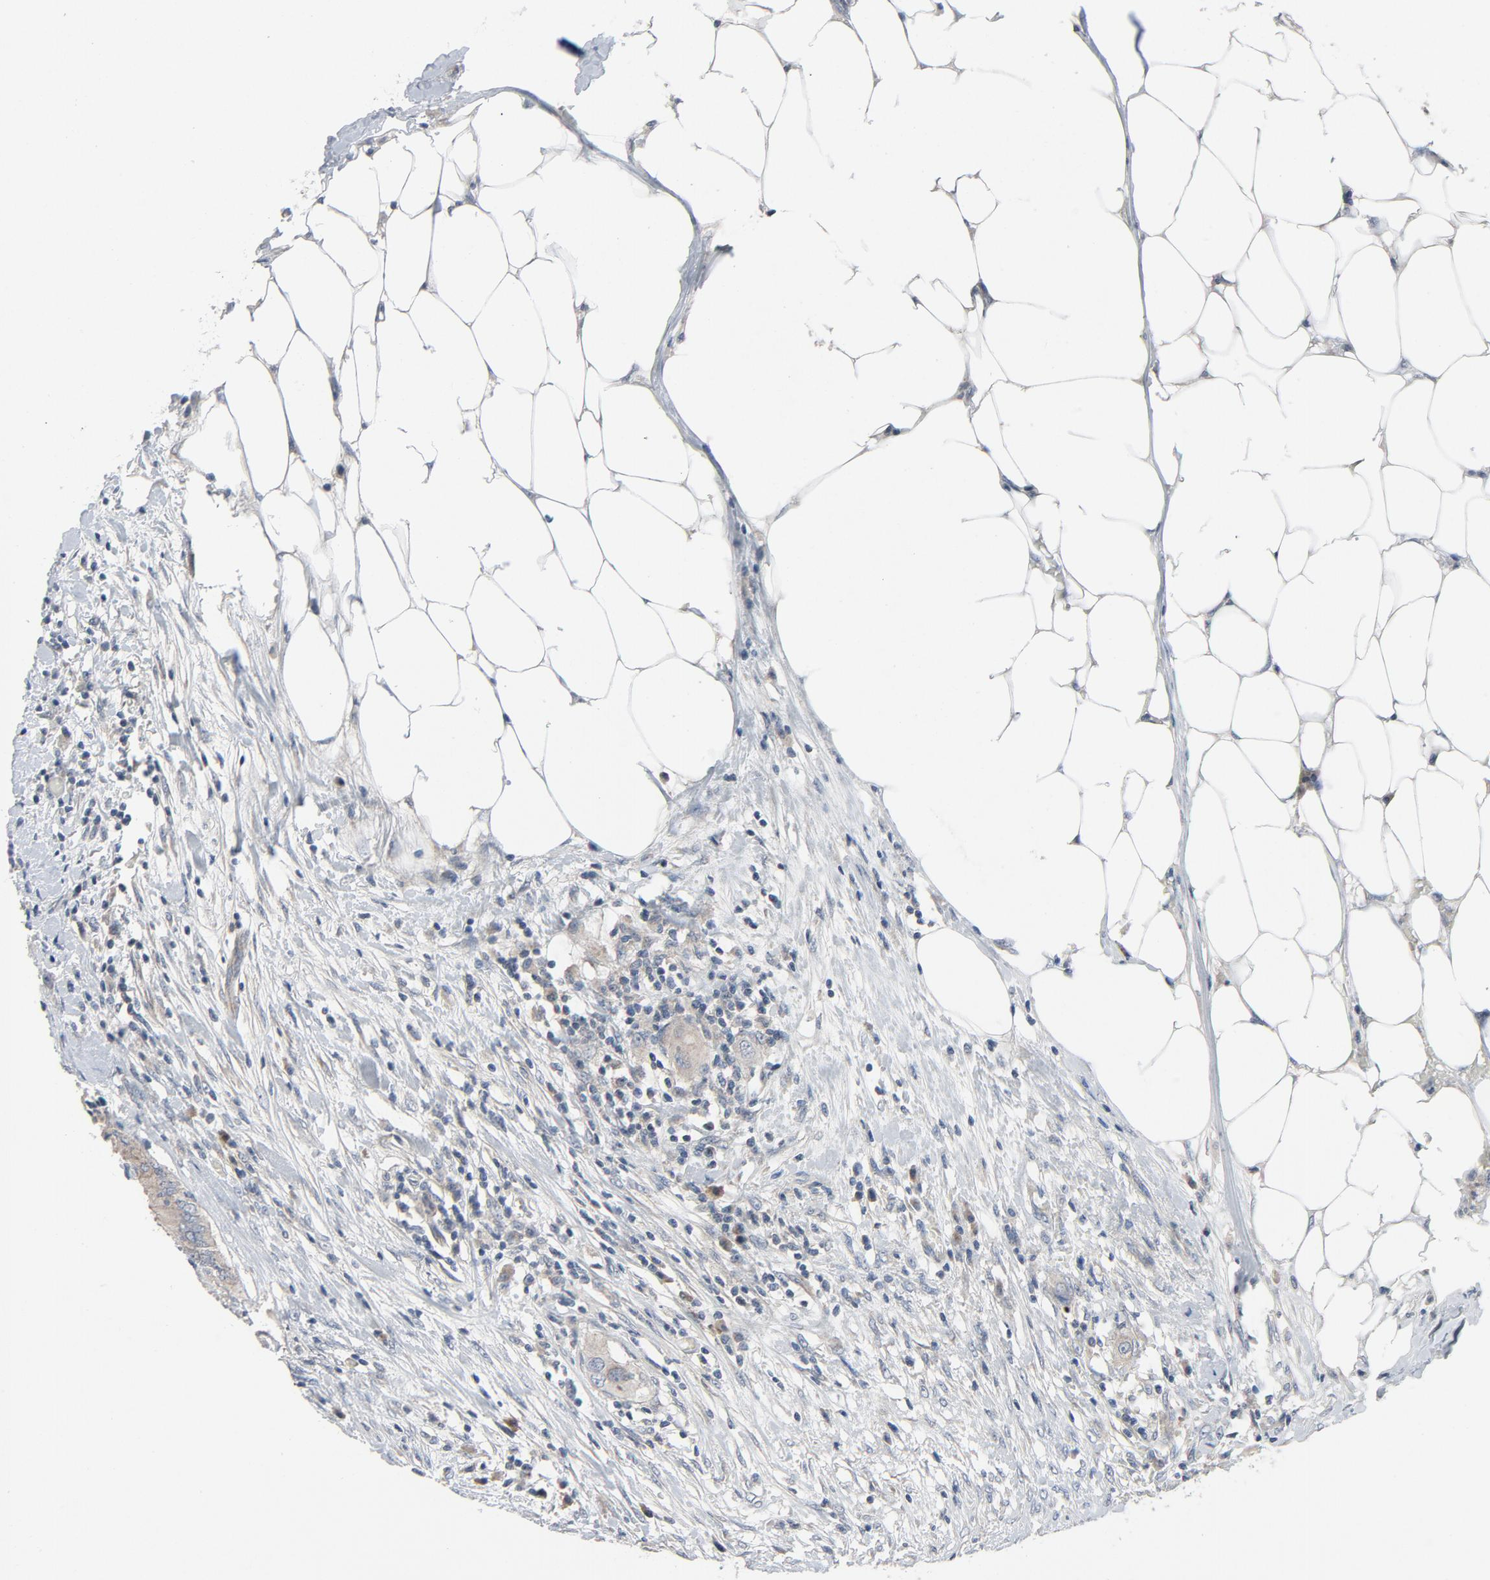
{"staining": {"intensity": "weak", "quantity": ">75%", "location": "cytoplasmic/membranous"}, "tissue": "colorectal cancer", "cell_type": "Tumor cells", "image_type": "cancer", "snomed": [{"axis": "morphology", "description": "Adenocarcinoma, NOS"}, {"axis": "topography", "description": "Colon"}], "caption": "IHC (DAB (3,3'-diaminobenzidine)) staining of adenocarcinoma (colorectal) exhibits weak cytoplasmic/membranous protein expression in about >75% of tumor cells.", "gene": "TSG101", "patient": {"sex": "male", "age": 71}}